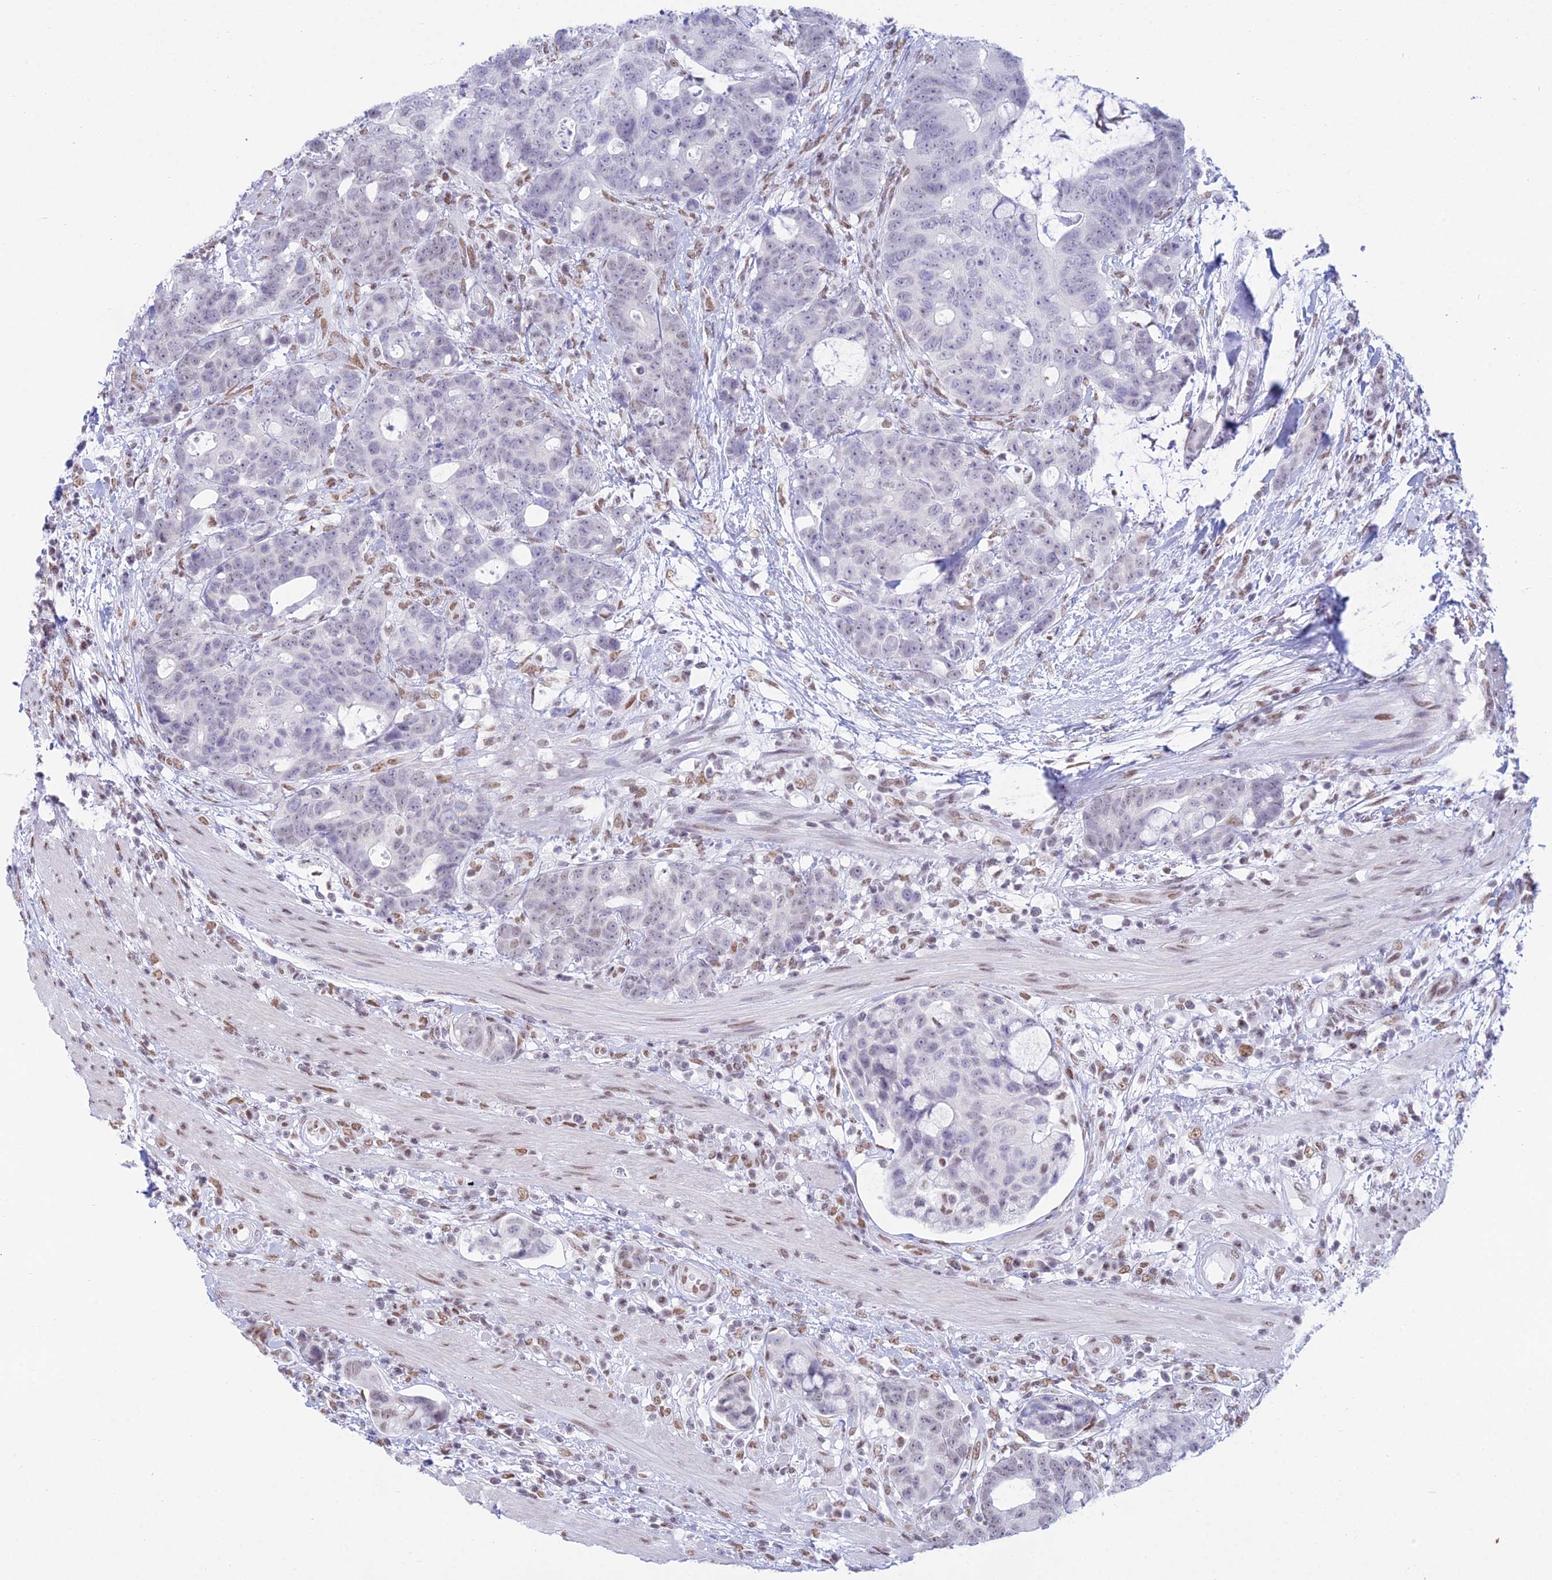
{"staining": {"intensity": "weak", "quantity": "<25%", "location": "nuclear"}, "tissue": "colorectal cancer", "cell_type": "Tumor cells", "image_type": "cancer", "snomed": [{"axis": "morphology", "description": "Adenocarcinoma, NOS"}, {"axis": "topography", "description": "Colon"}], "caption": "An immunohistochemistry photomicrograph of colorectal cancer is shown. There is no staining in tumor cells of colorectal cancer.", "gene": "CDC26", "patient": {"sex": "female", "age": 82}}